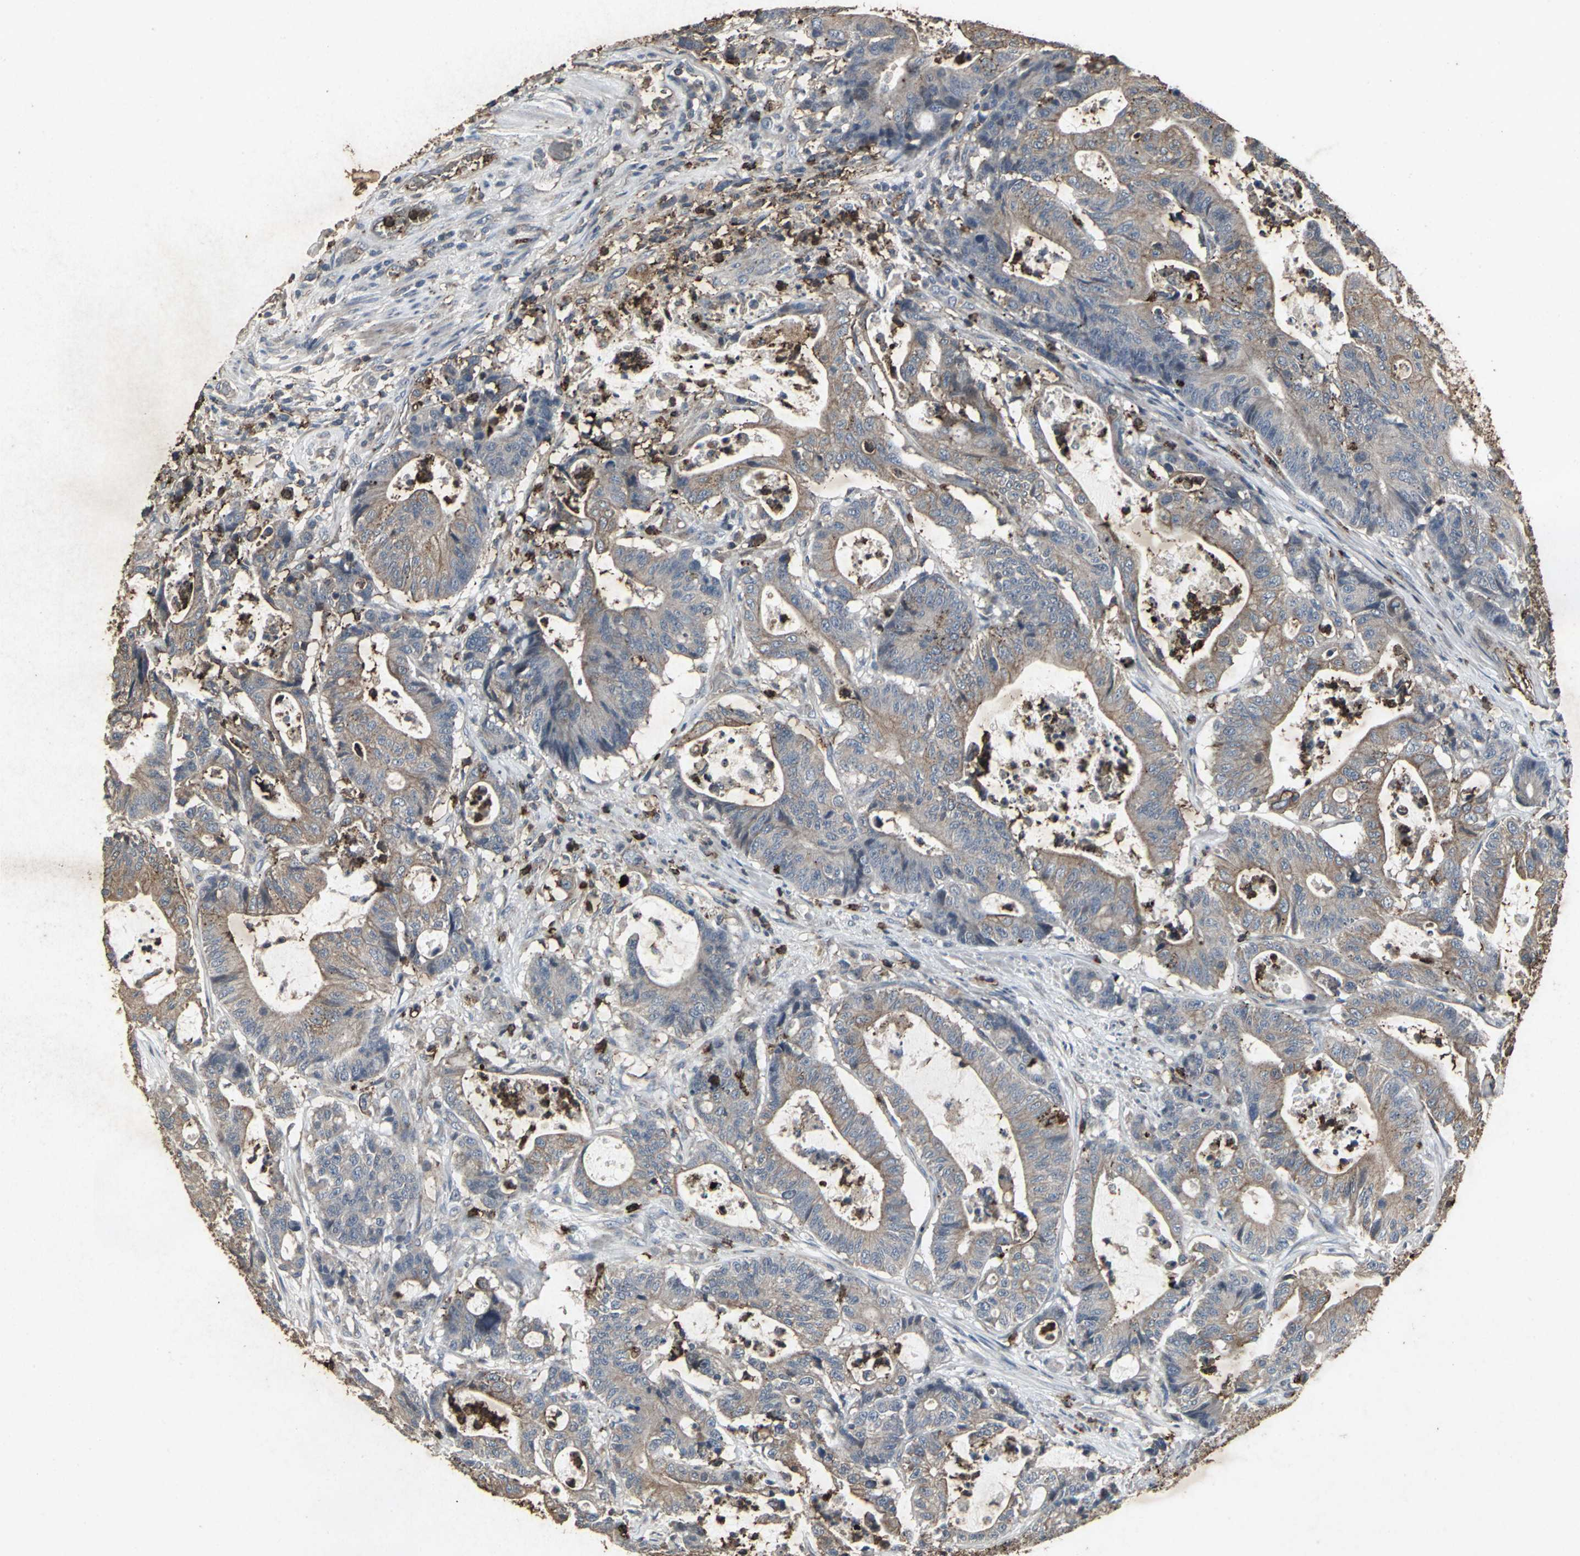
{"staining": {"intensity": "weak", "quantity": ">75%", "location": "cytoplasmic/membranous"}, "tissue": "colorectal cancer", "cell_type": "Tumor cells", "image_type": "cancer", "snomed": [{"axis": "morphology", "description": "Adenocarcinoma, NOS"}, {"axis": "topography", "description": "Colon"}], "caption": "Immunohistochemistry staining of colorectal cancer, which displays low levels of weak cytoplasmic/membranous positivity in about >75% of tumor cells indicating weak cytoplasmic/membranous protein staining. The staining was performed using DAB (3,3'-diaminobenzidine) (brown) for protein detection and nuclei were counterstained in hematoxylin (blue).", "gene": "CCR9", "patient": {"sex": "female", "age": 84}}